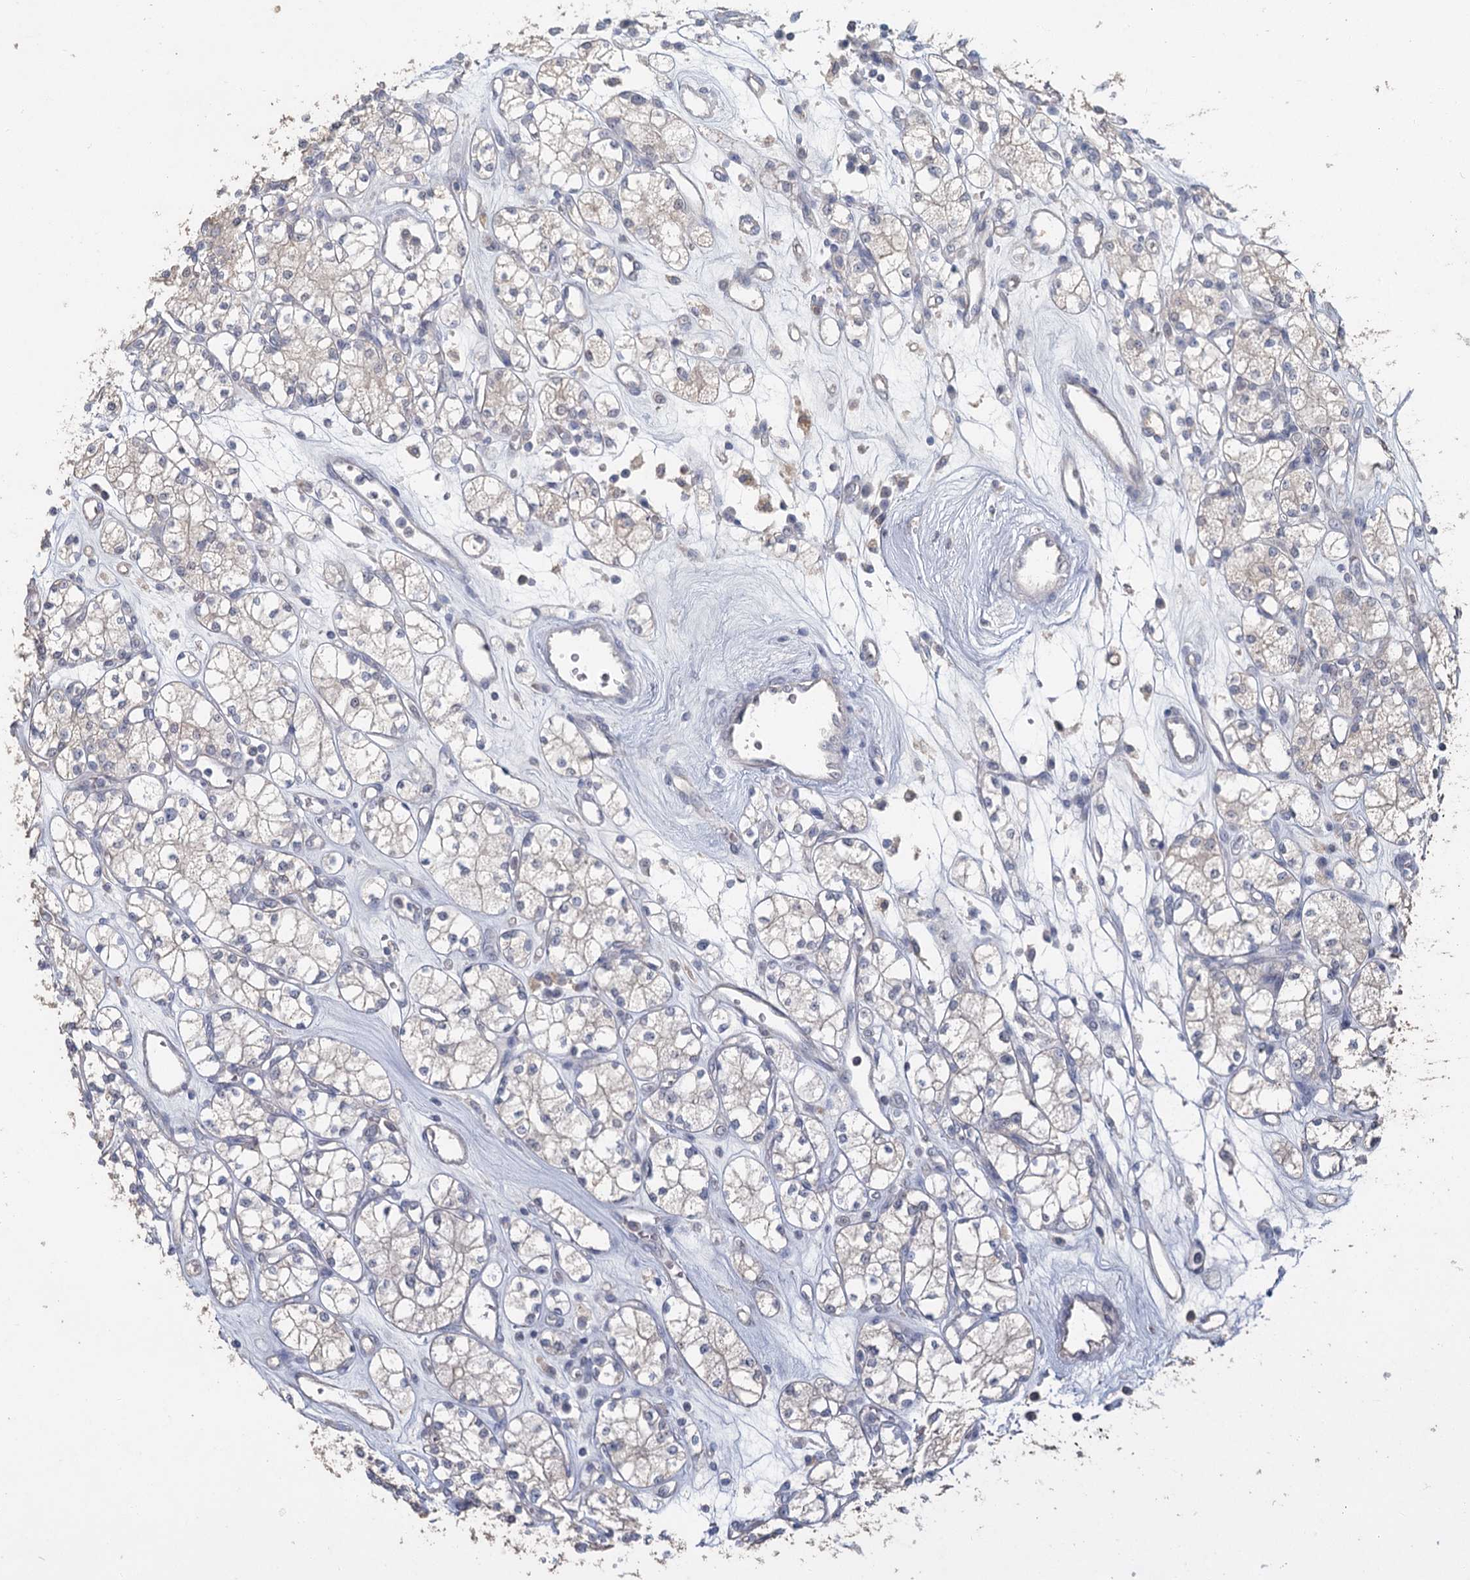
{"staining": {"intensity": "negative", "quantity": "none", "location": "none"}, "tissue": "renal cancer", "cell_type": "Tumor cells", "image_type": "cancer", "snomed": [{"axis": "morphology", "description": "Adenocarcinoma, NOS"}, {"axis": "topography", "description": "Kidney"}], "caption": "Renal adenocarcinoma was stained to show a protein in brown. There is no significant positivity in tumor cells. (DAB IHC with hematoxylin counter stain).", "gene": "ADK", "patient": {"sex": "male", "age": 77}}